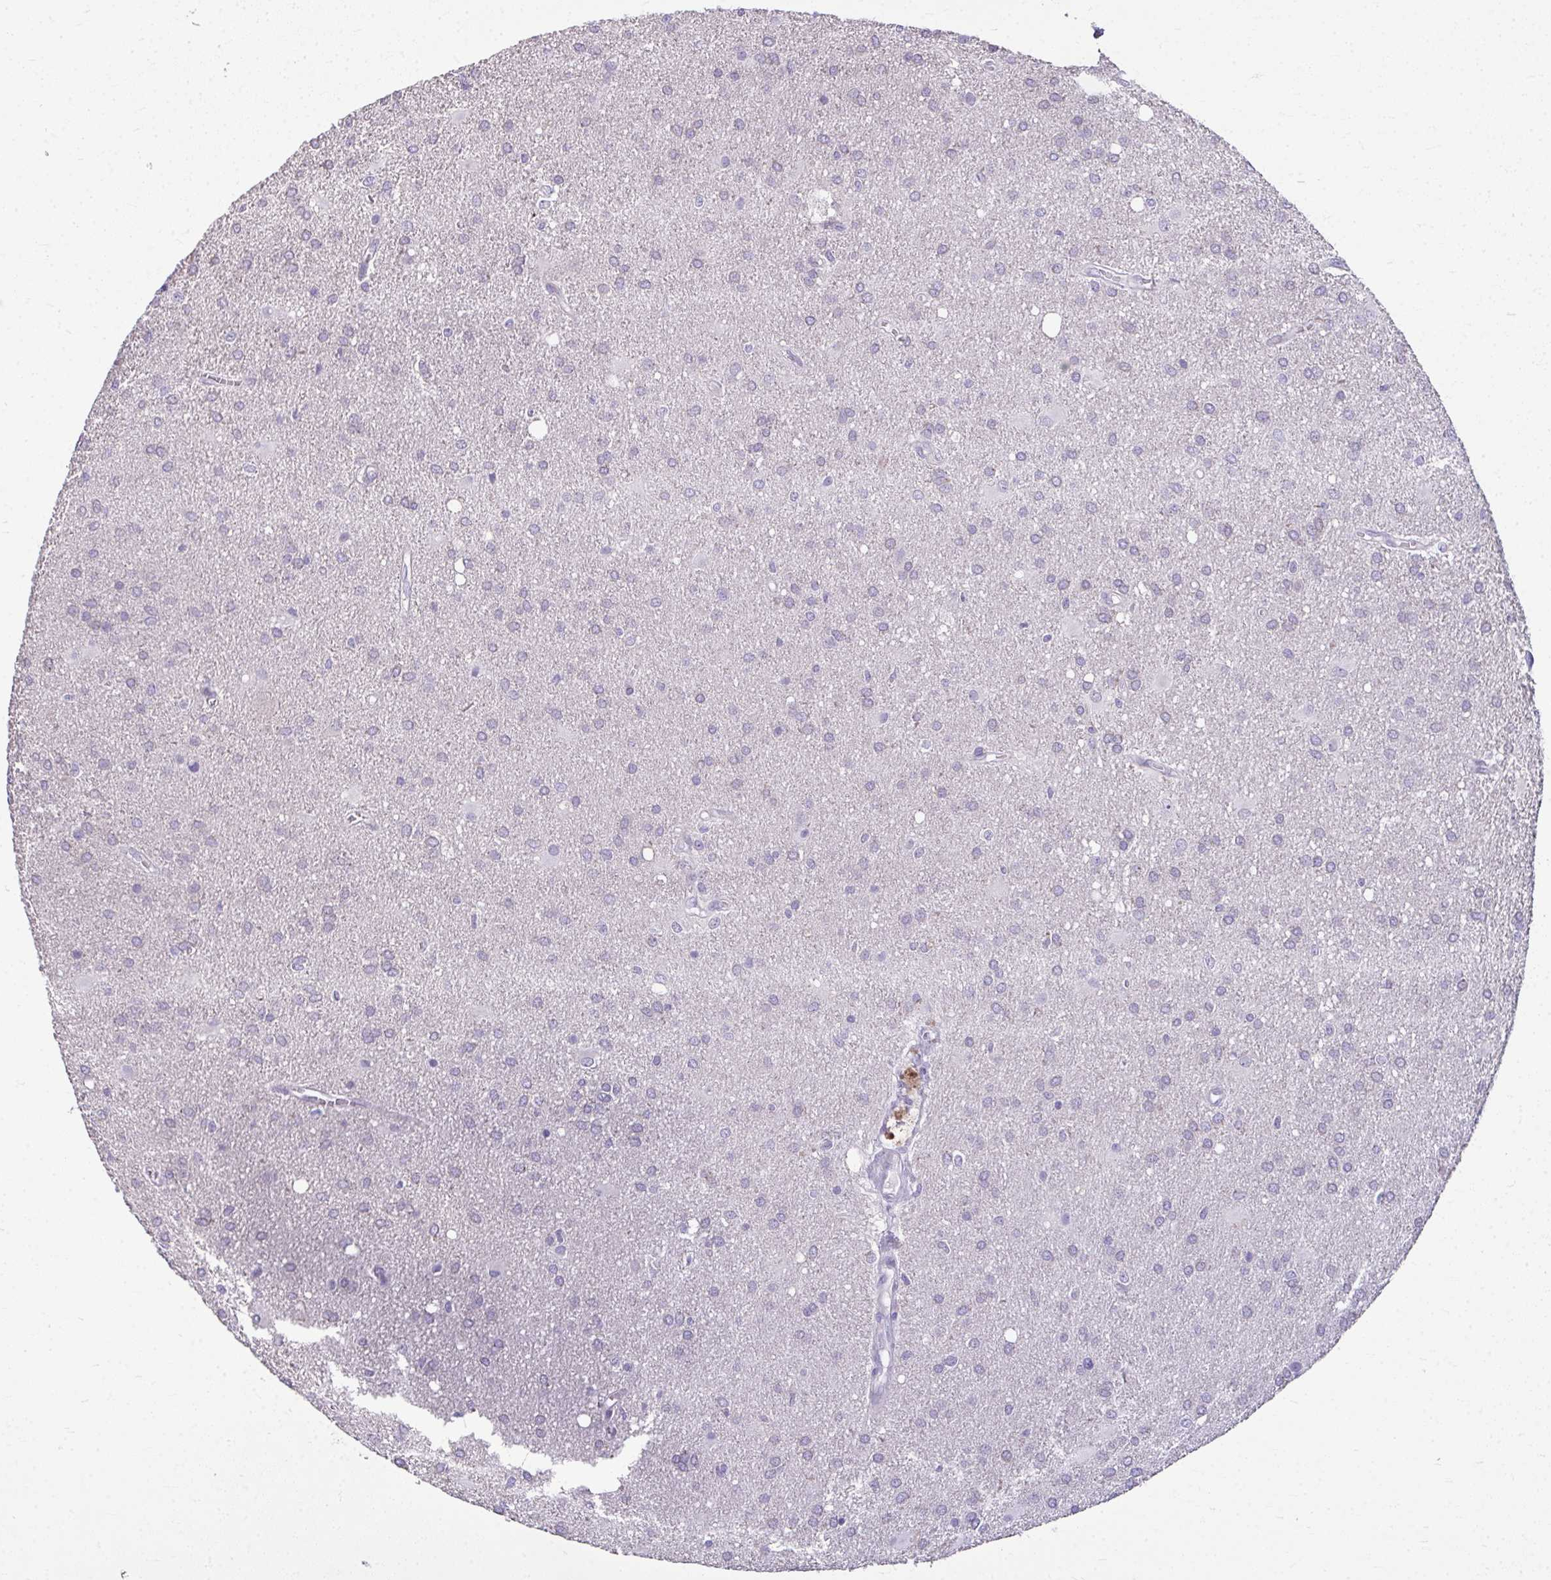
{"staining": {"intensity": "negative", "quantity": "none", "location": "none"}, "tissue": "glioma", "cell_type": "Tumor cells", "image_type": "cancer", "snomed": [{"axis": "morphology", "description": "Glioma, malignant, Low grade"}, {"axis": "topography", "description": "Brain"}], "caption": "High power microscopy micrograph of an IHC photomicrograph of glioma, revealing no significant positivity in tumor cells.", "gene": "ODF1", "patient": {"sex": "male", "age": 66}}